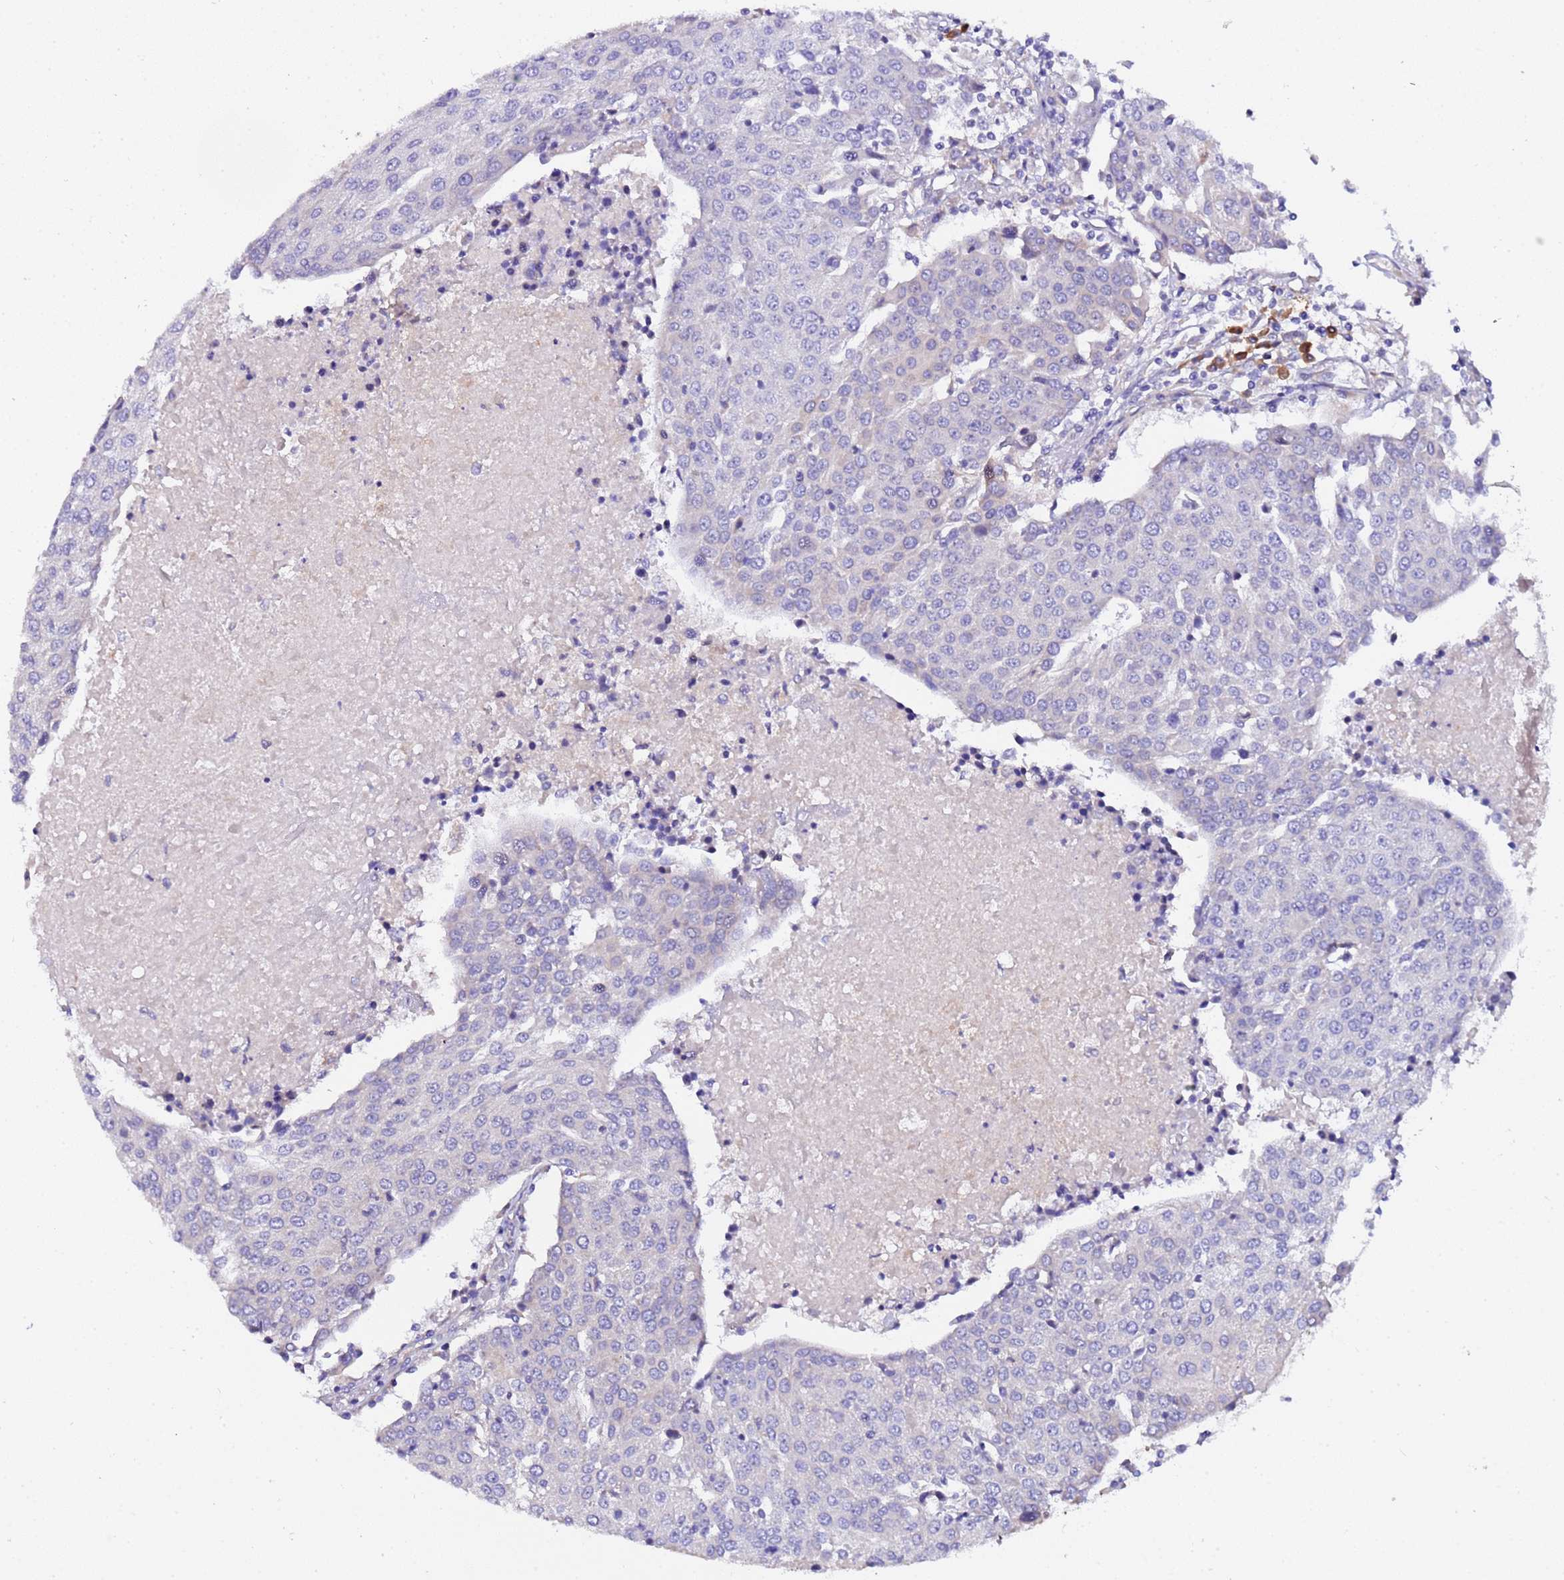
{"staining": {"intensity": "negative", "quantity": "none", "location": "none"}, "tissue": "urothelial cancer", "cell_type": "Tumor cells", "image_type": "cancer", "snomed": [{"axis": "morphology", "description": "Urothelial carcinoma, High grade"}, {"axis": "topography", "description": "Urinary bladder"}], "caption": "Histopathology image shows no protein expression in tumor cells of high-grade urothelial carcinoma tissue. (Brightfield microscopy of DAB IHC at high magnification).", "gene": "JRKL", "patient": {"sex": "female", "age": 85}}